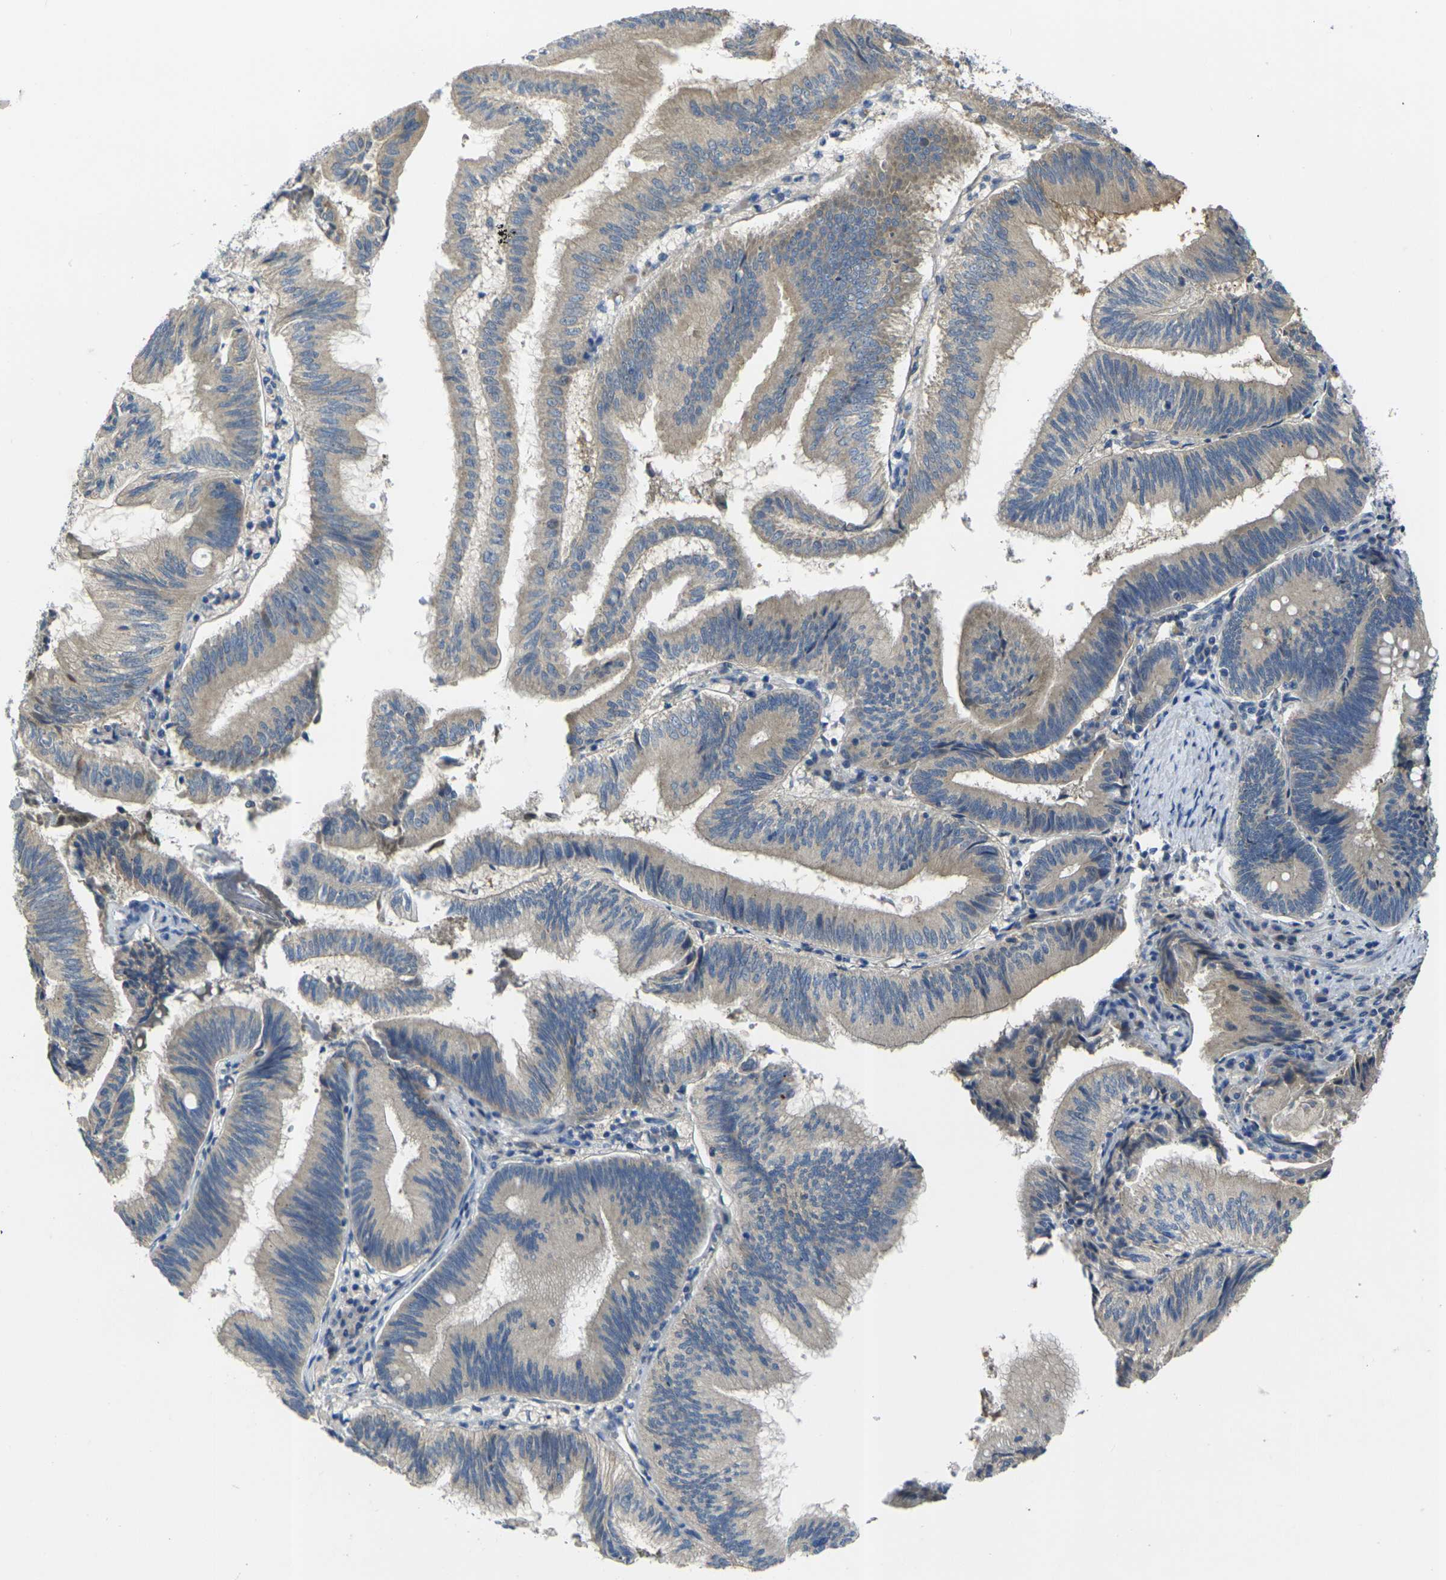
{"staining": {"intensity": "moderate", "quantity": "25%-75%", "location": "cytoplasmic/membranous"}, "tissue": "pancreatic cancer", "cell_type": "Tumor cells", "image_type": "cancer", "snomed": [{"axis": "morphology", "description": "Adenocarcinoma, NOS"}, {"axis": "topography", "description": "Pancreas"}], "caption": "IHC histopathology image of neoplastic tissue: adenocarcinoma (pancreatic) stained using immunohistochemistry reveals medium levels of moderate protein expression localized specifically in the cytoplasmic/membranous of tumor cells, appearing as a cytoplasmic/membranous brown color.", "gene": "GNA12", "patient": {"sex": "male", "age": 82}}